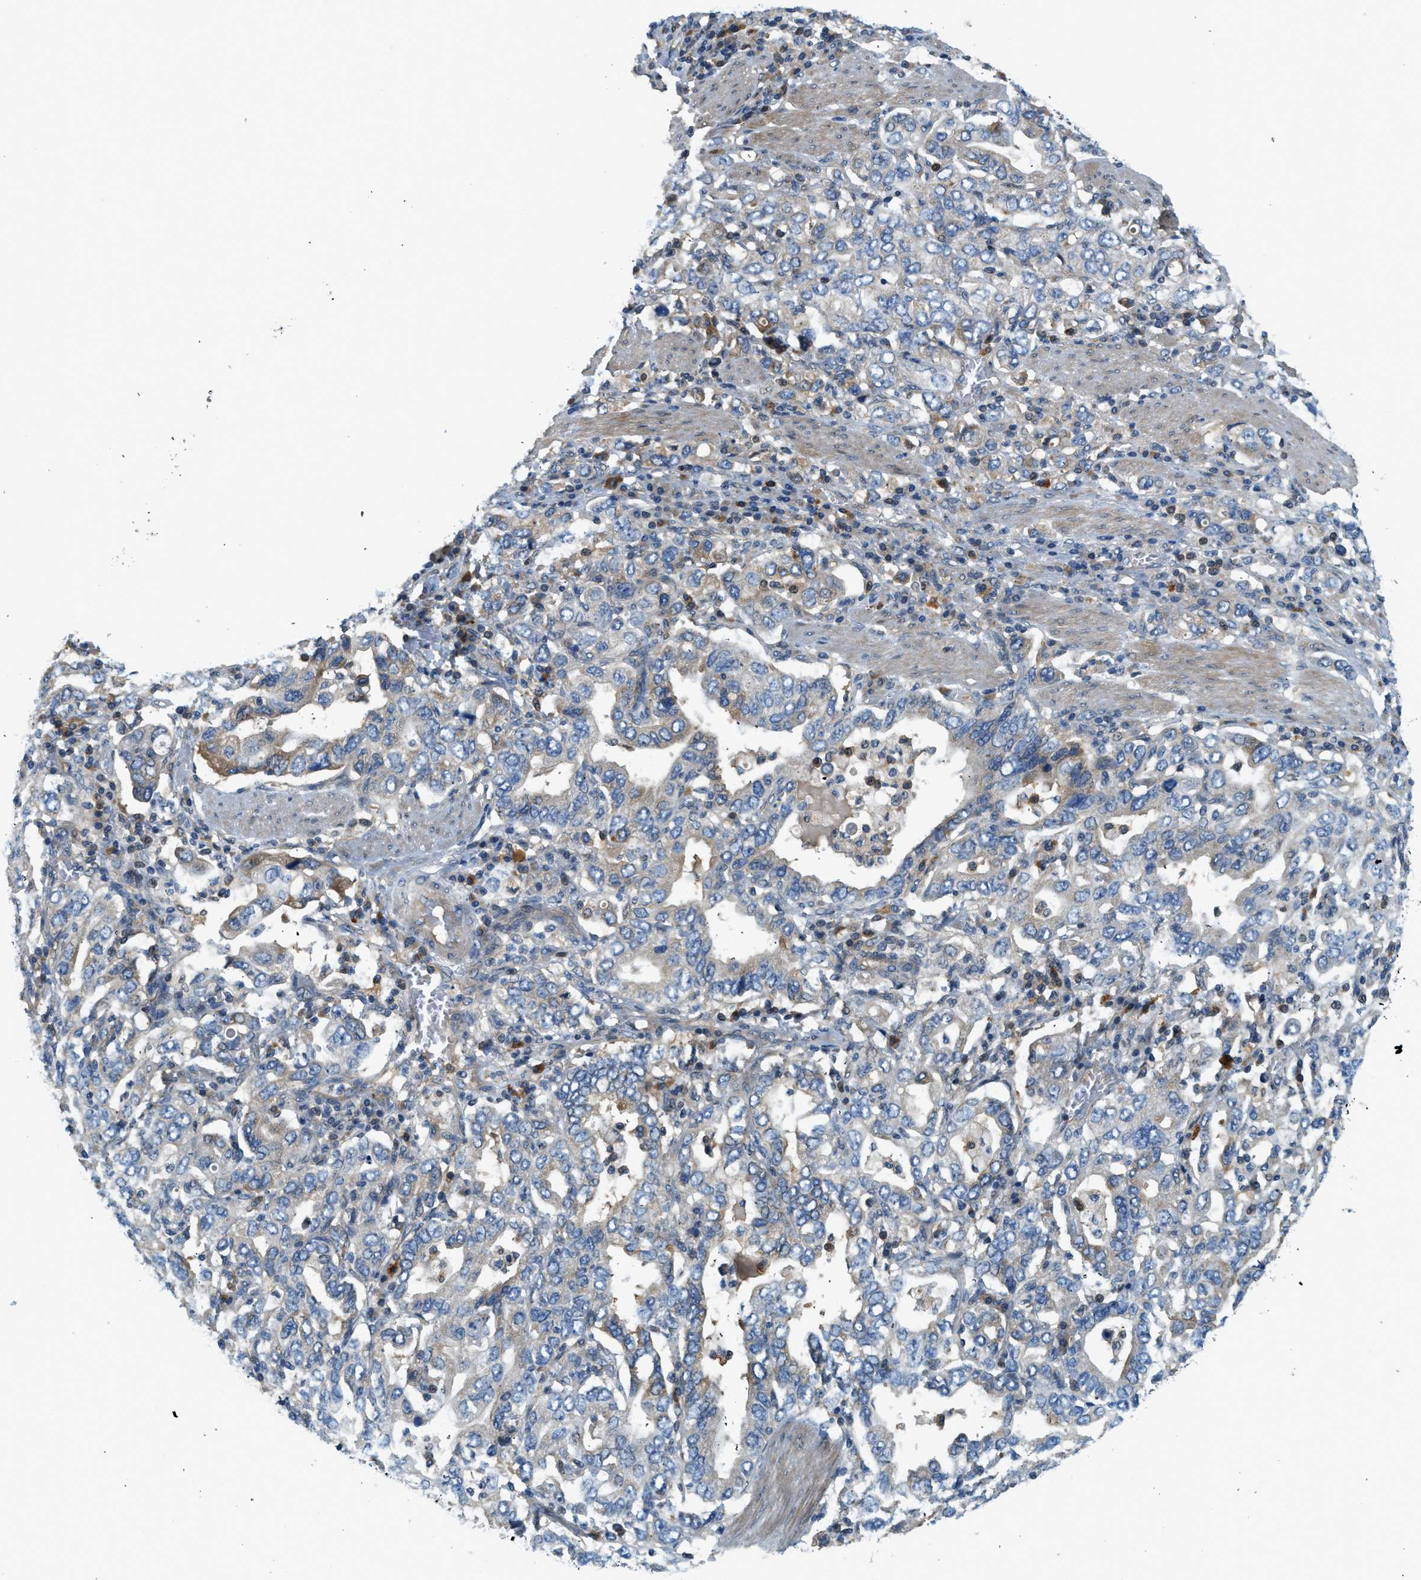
{"staining": {"intensity": "negative", "quantity": "none", "location": "none"}, "tissue": "stomach cancer", "cell_type": "Tumor cells", "image_type": "cancer", "snomed": [{"axis": "morphology", "description": "Adenocarcinoma, NOS"}, {"axis": "topography", "description": "Stomach, upper"}], "caption": "Immunohistochemical staining of adenocarcinoma (stomach) shows no significant staining in tumor cells.", "gene": "KCNK1", "patient": {"sex": "male", "age": 62}}